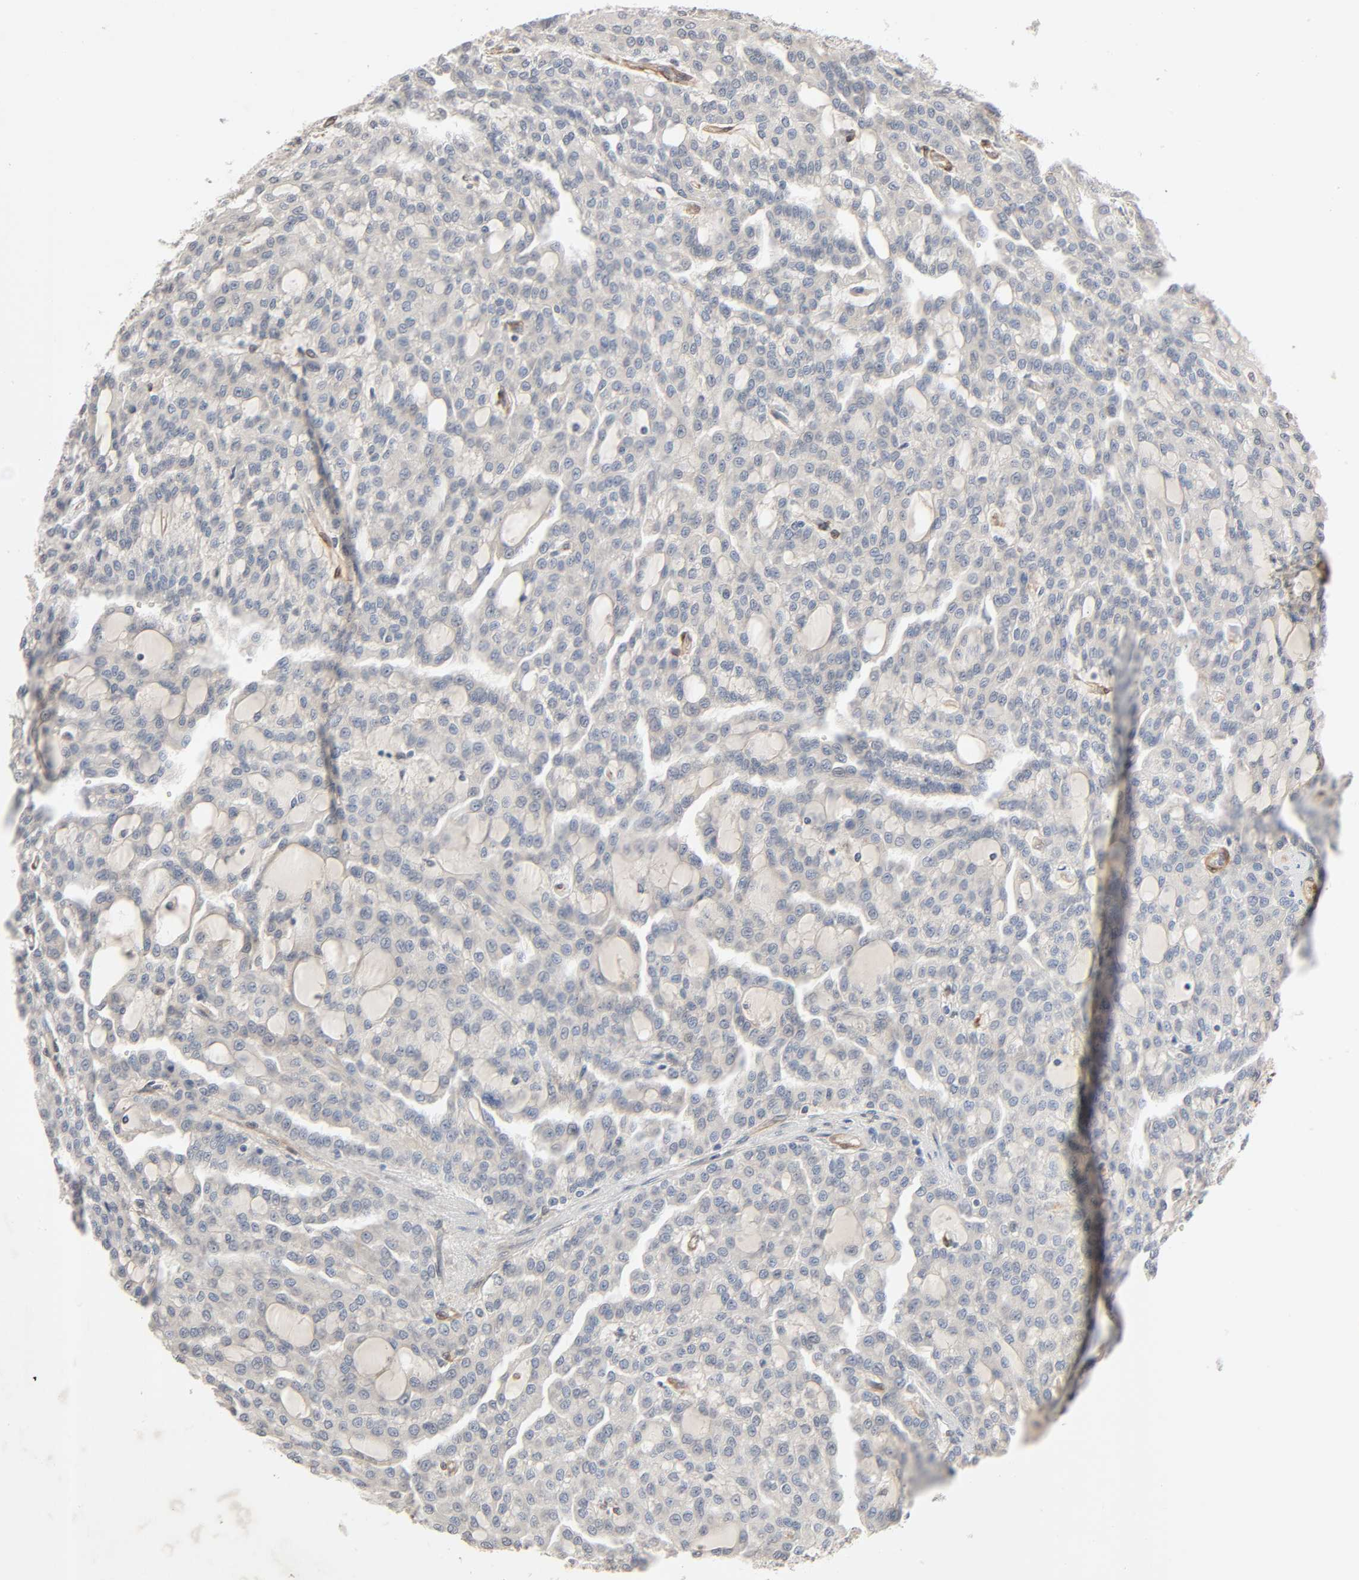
{"staining": {"intensity": "negative", "quantity": "none", "location": "none"}, "tissue": "renal cancer", "cell_type": "Tumor cells", "image_type": "cancer", "snomed": [{"axis": "morphology", "description": "Adenocarcinoma, NOS"}, {"axis": "topography", "description": "Kidney"}], "caption": "Renal adenocarcinoma was stained to show a protein in brown. There is no significant staining in tumor cells. (Immunohistochemistry (ihc), brightfield microscopy, high magnification).", "gene": "PTK2", "patient": {"sex": "male", "age": 63}}